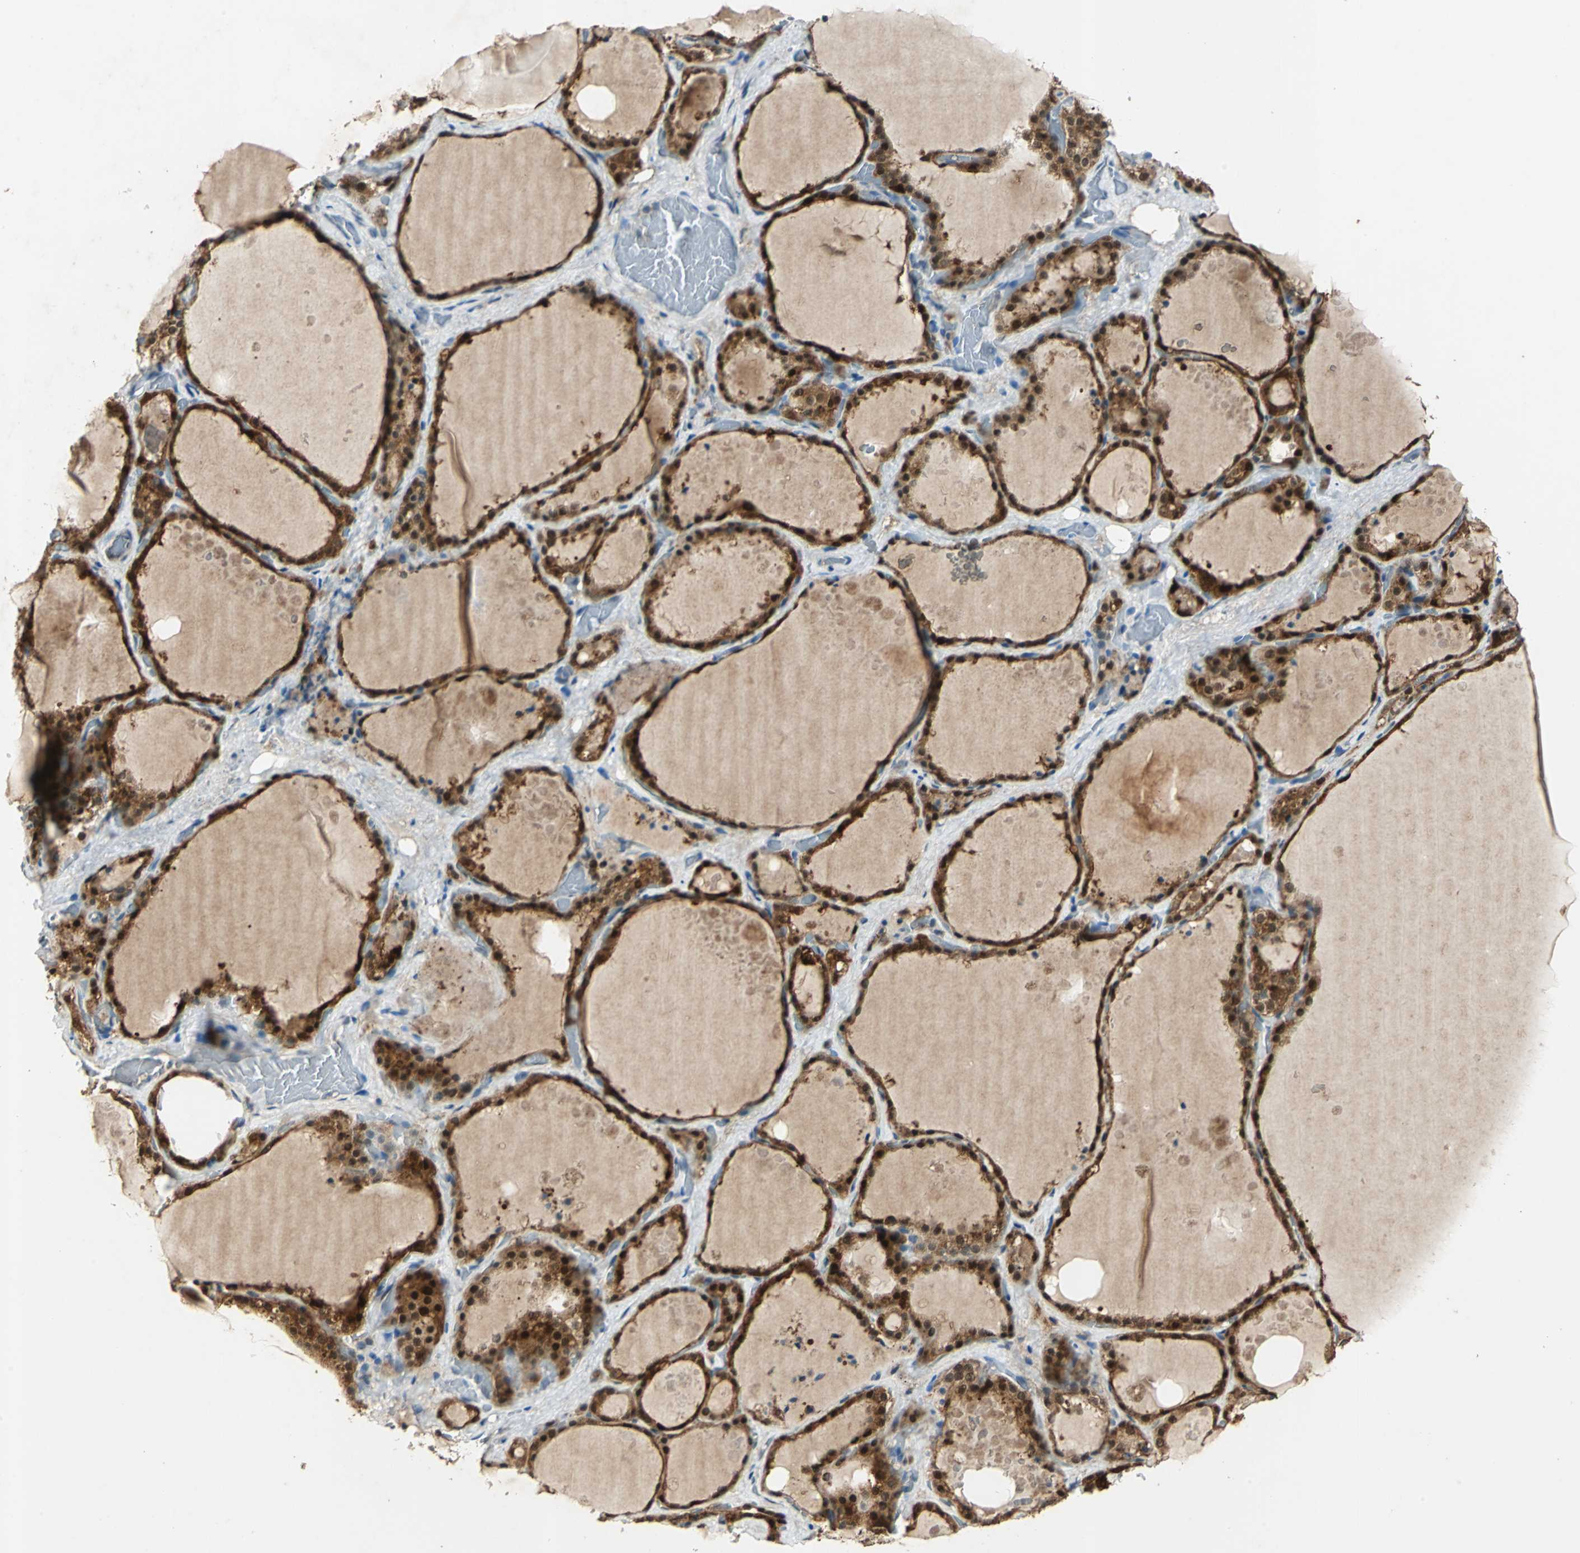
{"staining": {"intensity": "strong", "quantity": ">75%", "location": "cytoplasmic/membranous,nuclear"}, "tissue": "thyroid gland", "cell_type": "Glandular cells", "image_type": "normal", "snomed": [{"axis": "morphology", "description": "Normal tissue, NOS"}, {"axis": "topography", "description": "Thyroid gland"}], "caption": "This is a micrograph of IHC staining of benign thyroid gland, which shows strong expression in the cytoplasmic/membranous,nuclear of glandular cells.", "gene": "RRM2B", "patient": {"sex": "male", "age": 61}}